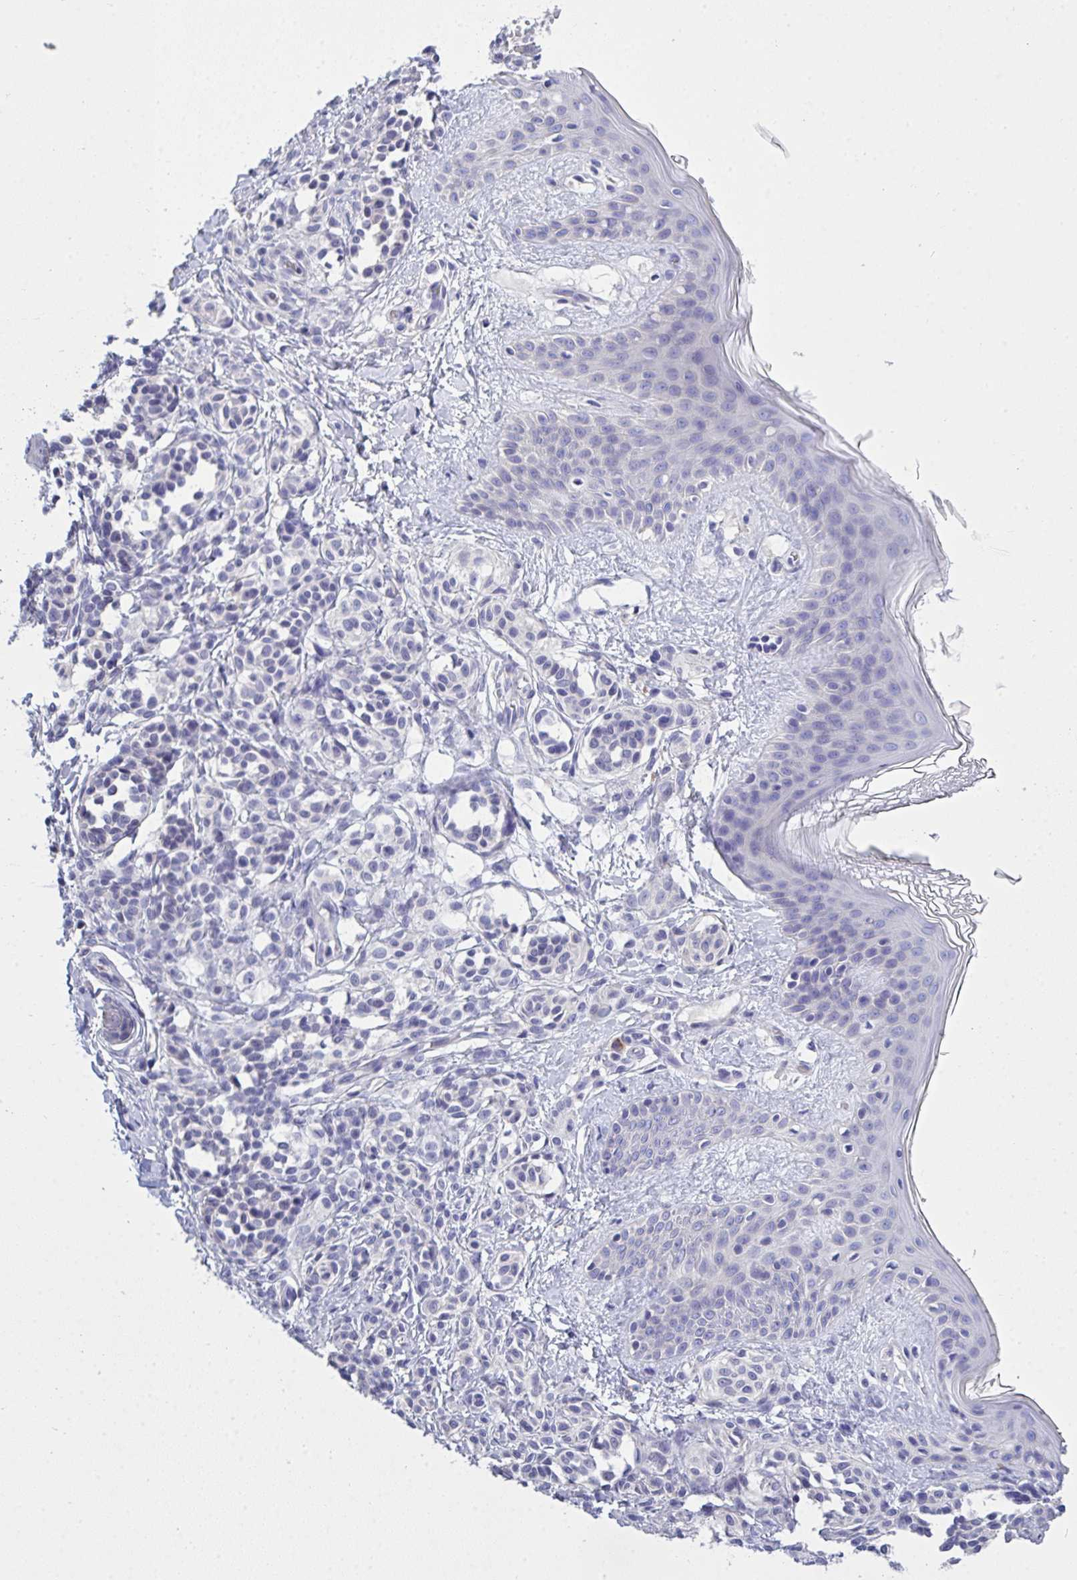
{"staining": {"intensity": "negative", "quantity": "none", "location": "none"}, "tissue": "skin", "cell_type": "Fibroblasts", "image_type": "normal", "snomed": [{"axis": "morphology", "description": "Normal tissue, NOS"}, {"axis": "topography", "description": "Skin"}], "caption": "Immunohistochemistry of benign human skin reveals no staining in fibroblasts. (Stains: DAB (3,3'-diaminobenzidine) immunohistochemistry with hematoxylin counter stain, Microscopy: brightfield microscopy at high magnification).", "gene": "LRRC58", "patient": {"sex": "male", "age": 16}}